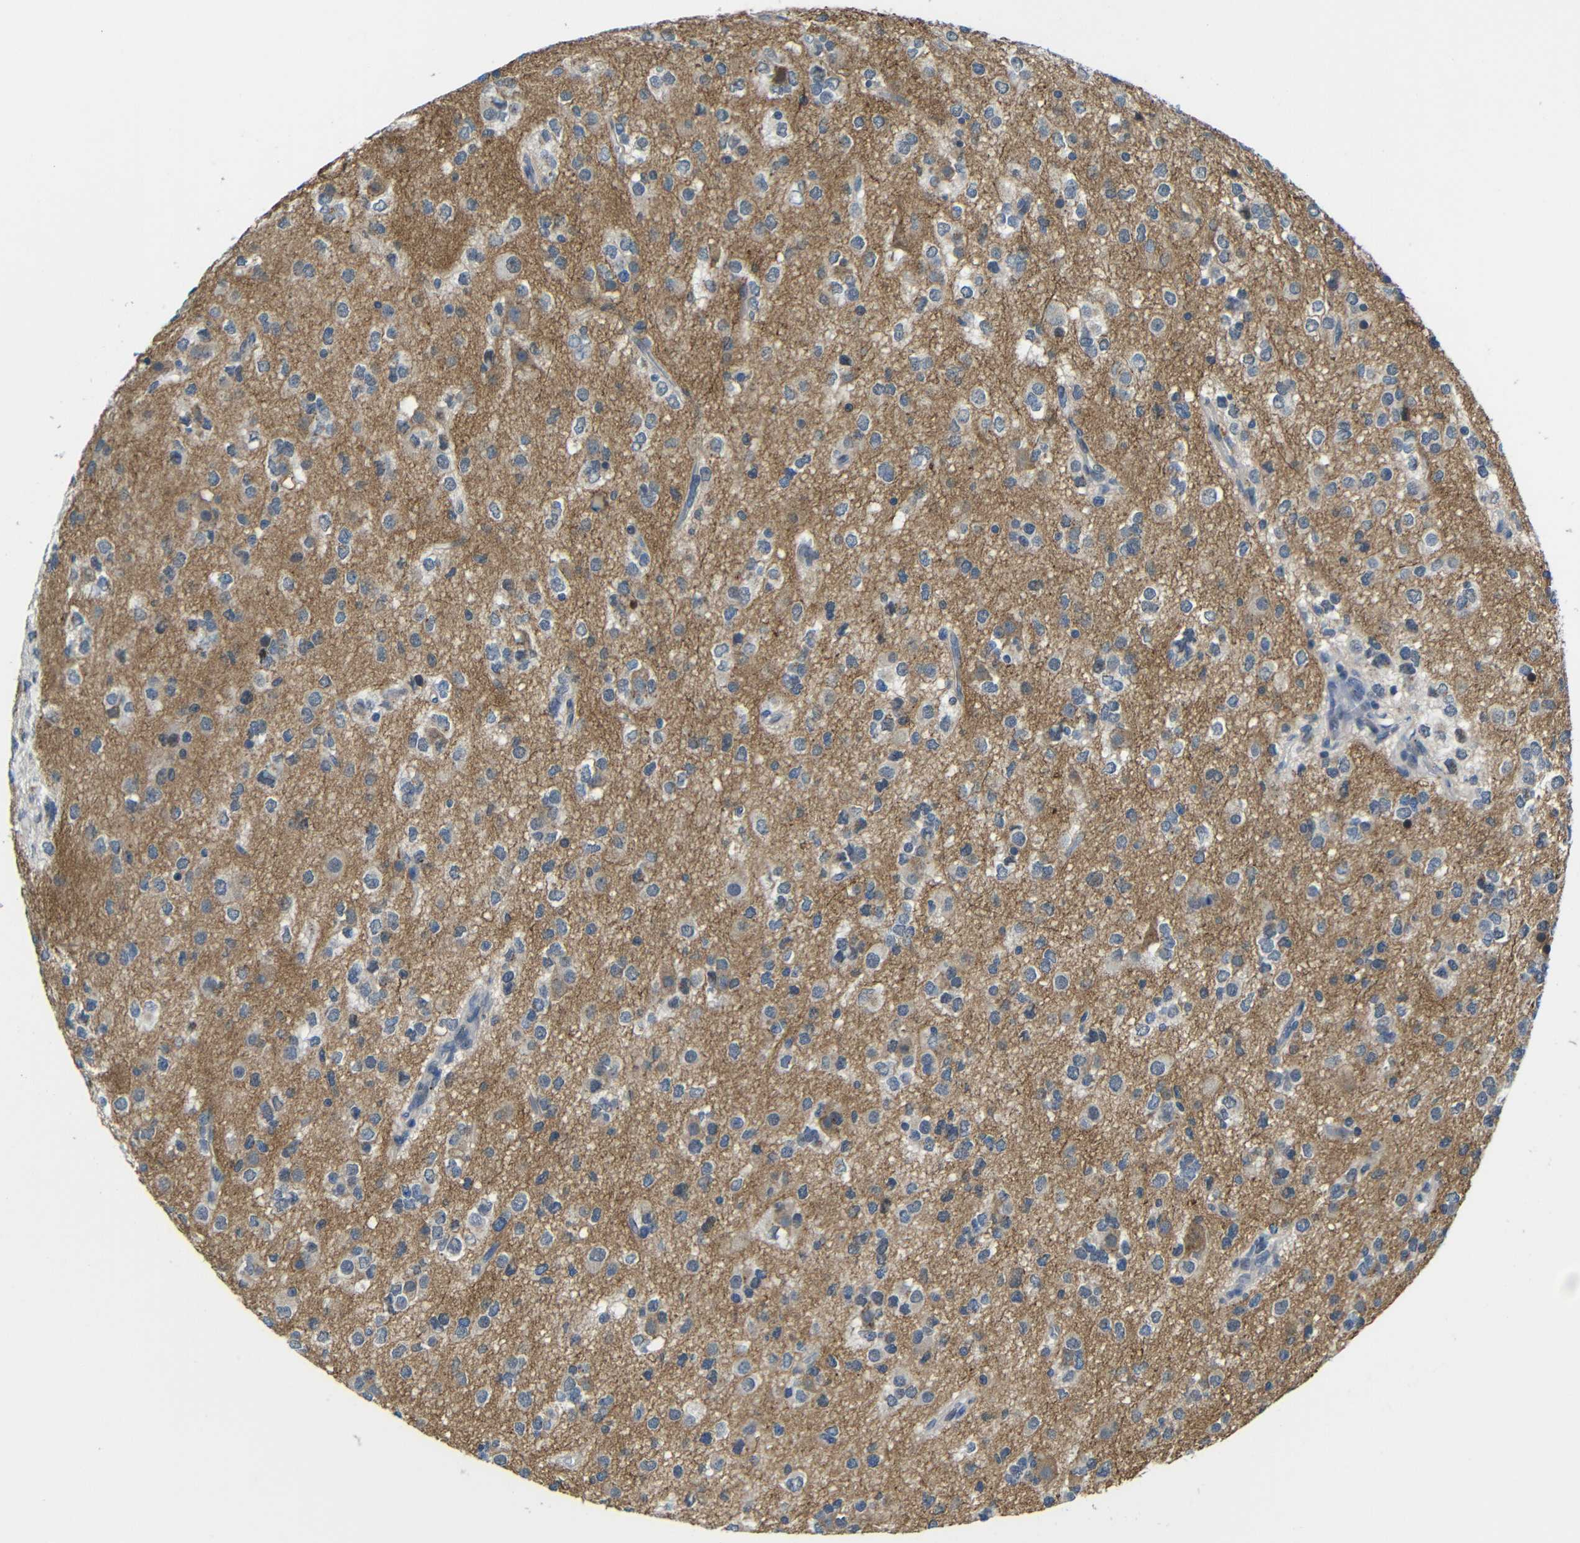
{"staining": {"intensity": "negative", "quantity": "none", "location": "none"}, "tissue": "glioma", "cell_type": "Tumor cells", "image_type": "cancer", "snomed": [{"axis": "morphology", "description": "Glioma, malignant, Low grade"}, {"axis": "topography", "description": "Brain"}], "caption": "Immunohistochemistry image of neoplastic tissue: low-grade glioma (malignant) stained with DAB demonstrates no significant protein positivity in tumor cells. (Brightfield microscopy of DAB immunohistochemistry at high magnification).", "gene": "ZNF90", "patient": {"sex": "male", "age": 42}}